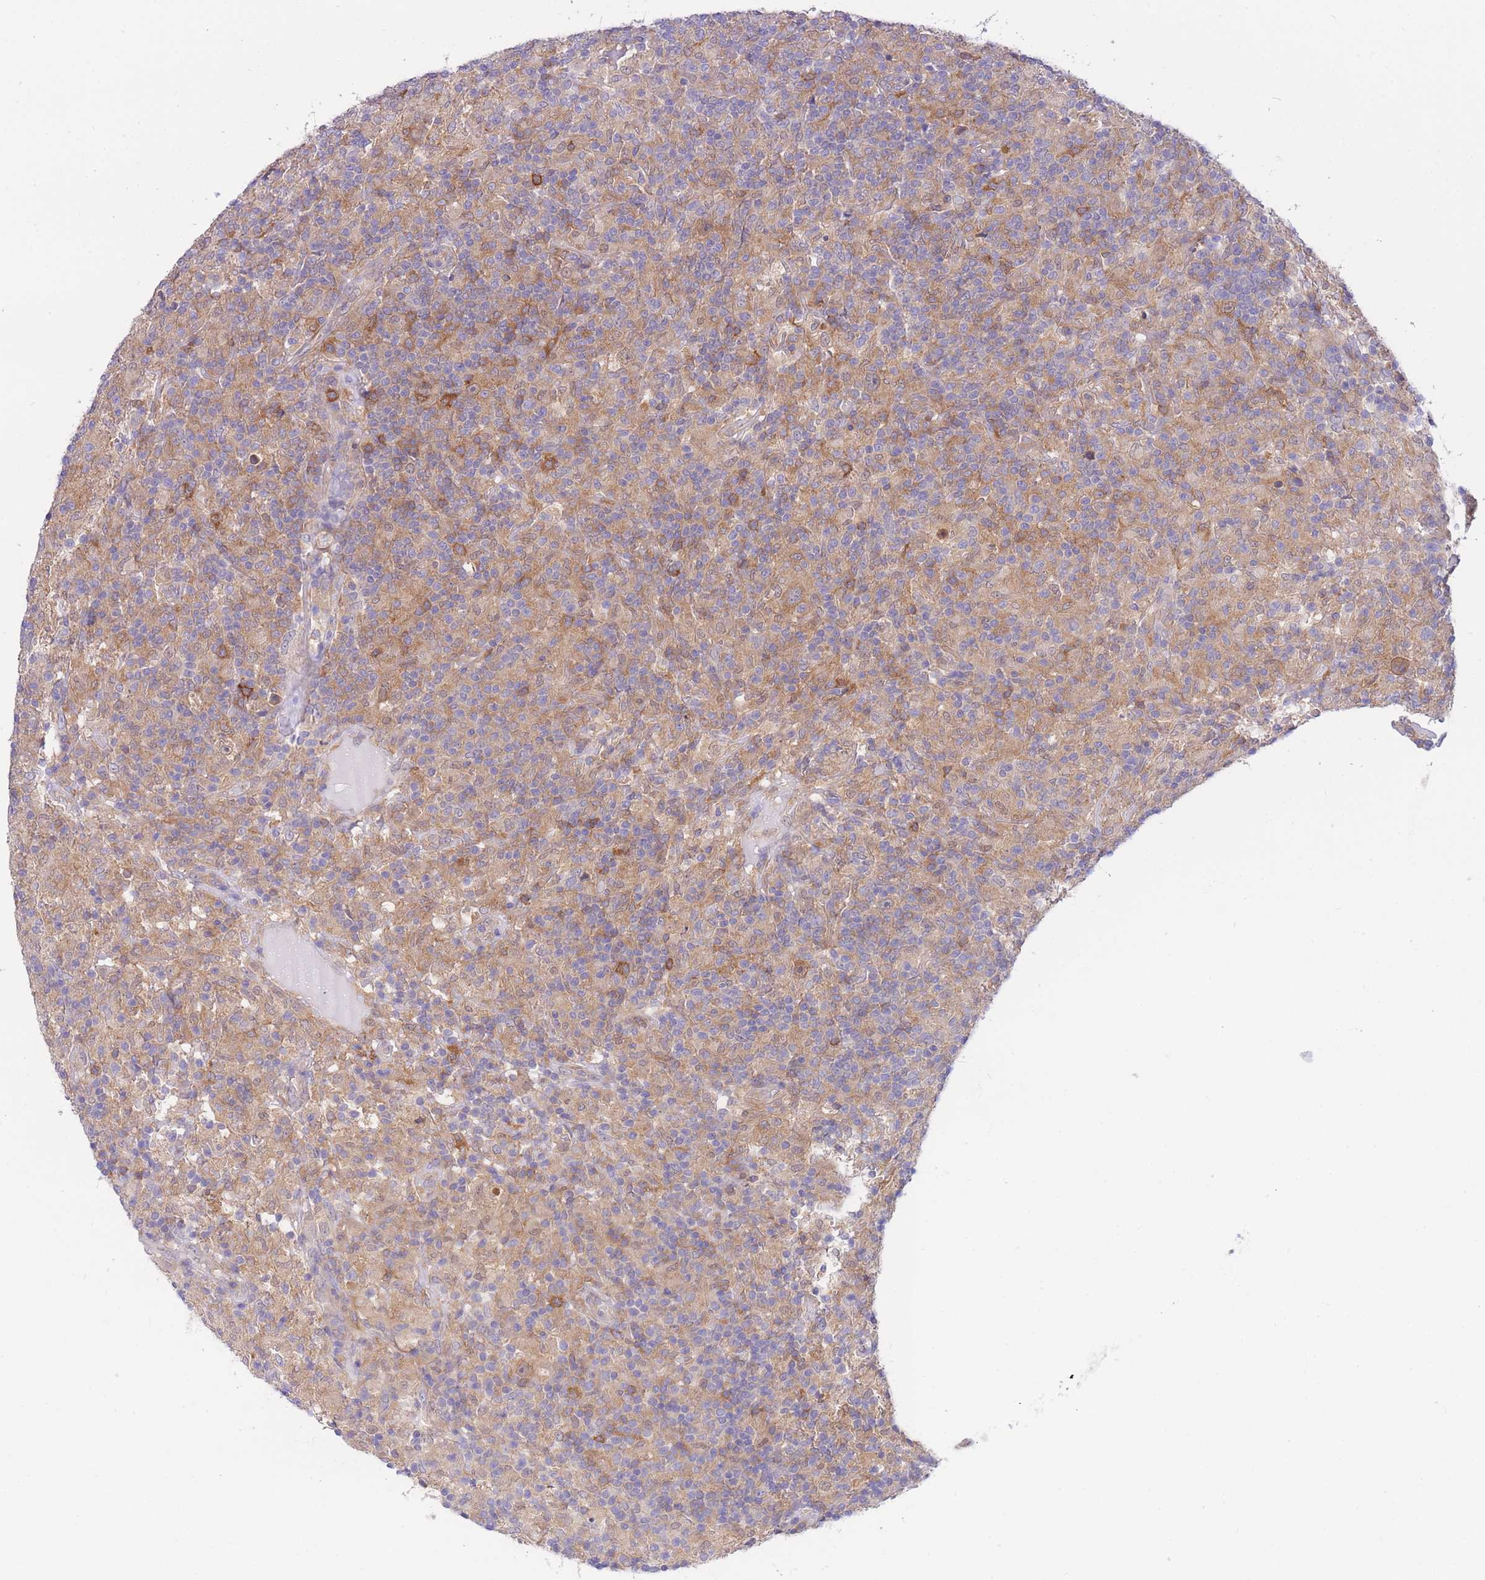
{"staining": {"intensity": "weak", "quantity": "25%-75%", "location": "cytoplasmic/membranous"}, "tissue": "lymphoma", "cell_type": "Tumor cells", "image_type": "cancer", "snomed": [{"axis": "morphology", "description": "Hodgkin's disease, NOS"}, {"axis": "topography", "description": "Lymph node"}], "caption": "A high-resolution photomicrograph shows immunohistochemistry (IHC) staining of Hodgkin's disease, which exhibits weak cytoplasmic/membranous staining in about 25%-75% of tumor cells. (Stains: DAB in brown, nuclei in blue, Microscopy: brightfield microscopy at high magnification).", "gene": "NAMPT", "patient": {"sex": "male", "age": 70}}